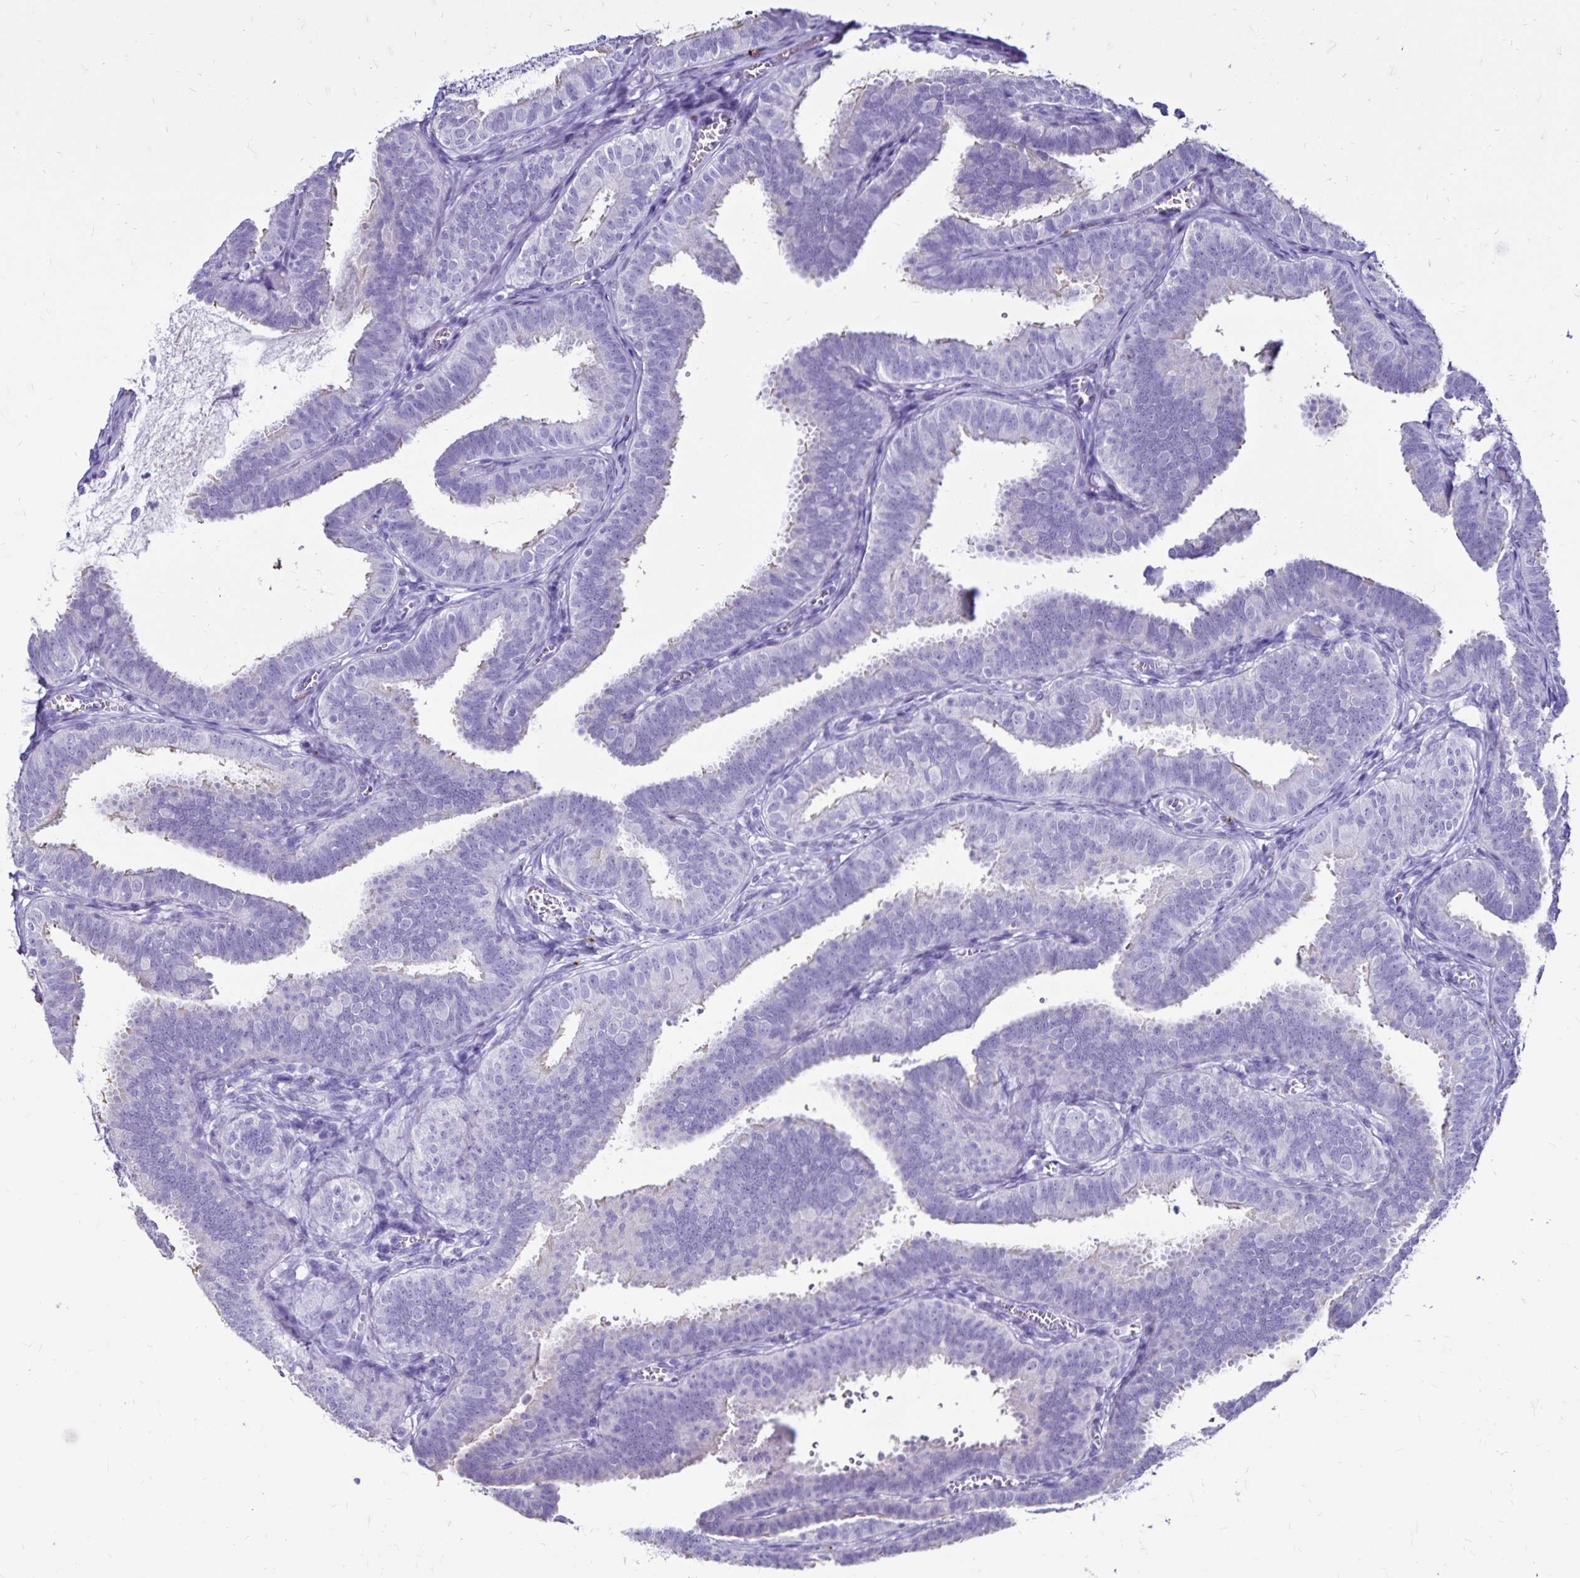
{"staining": {"intensity": "moderate", "quantity": "25%-75%", "location": "cytoplasmic/membranous"}, "tissue": "fallopian tube", "cell_type": "Glandular cells", "image_type": "normal", "snomed": [{"axis": "morphology", "description": "Normal tissue, NOS"}, {"axis": "topography", "description": "Fallopian tube"}], "caption": "Benign fallopian tube was stained to show a protein in brown. There is medium levels of moderate cytoplasmic/membranous positivity in approximately 25%-75% of glandular cells. The staining was performed using DAB (3,3'-diaminobenzidine) to visualize the protein expression in brown, while the nuclei were stained in blue with hematoxylin (Magnification: 20x).", "gene": "EVPL", "patient": {"sex": "female", "age": 25}}